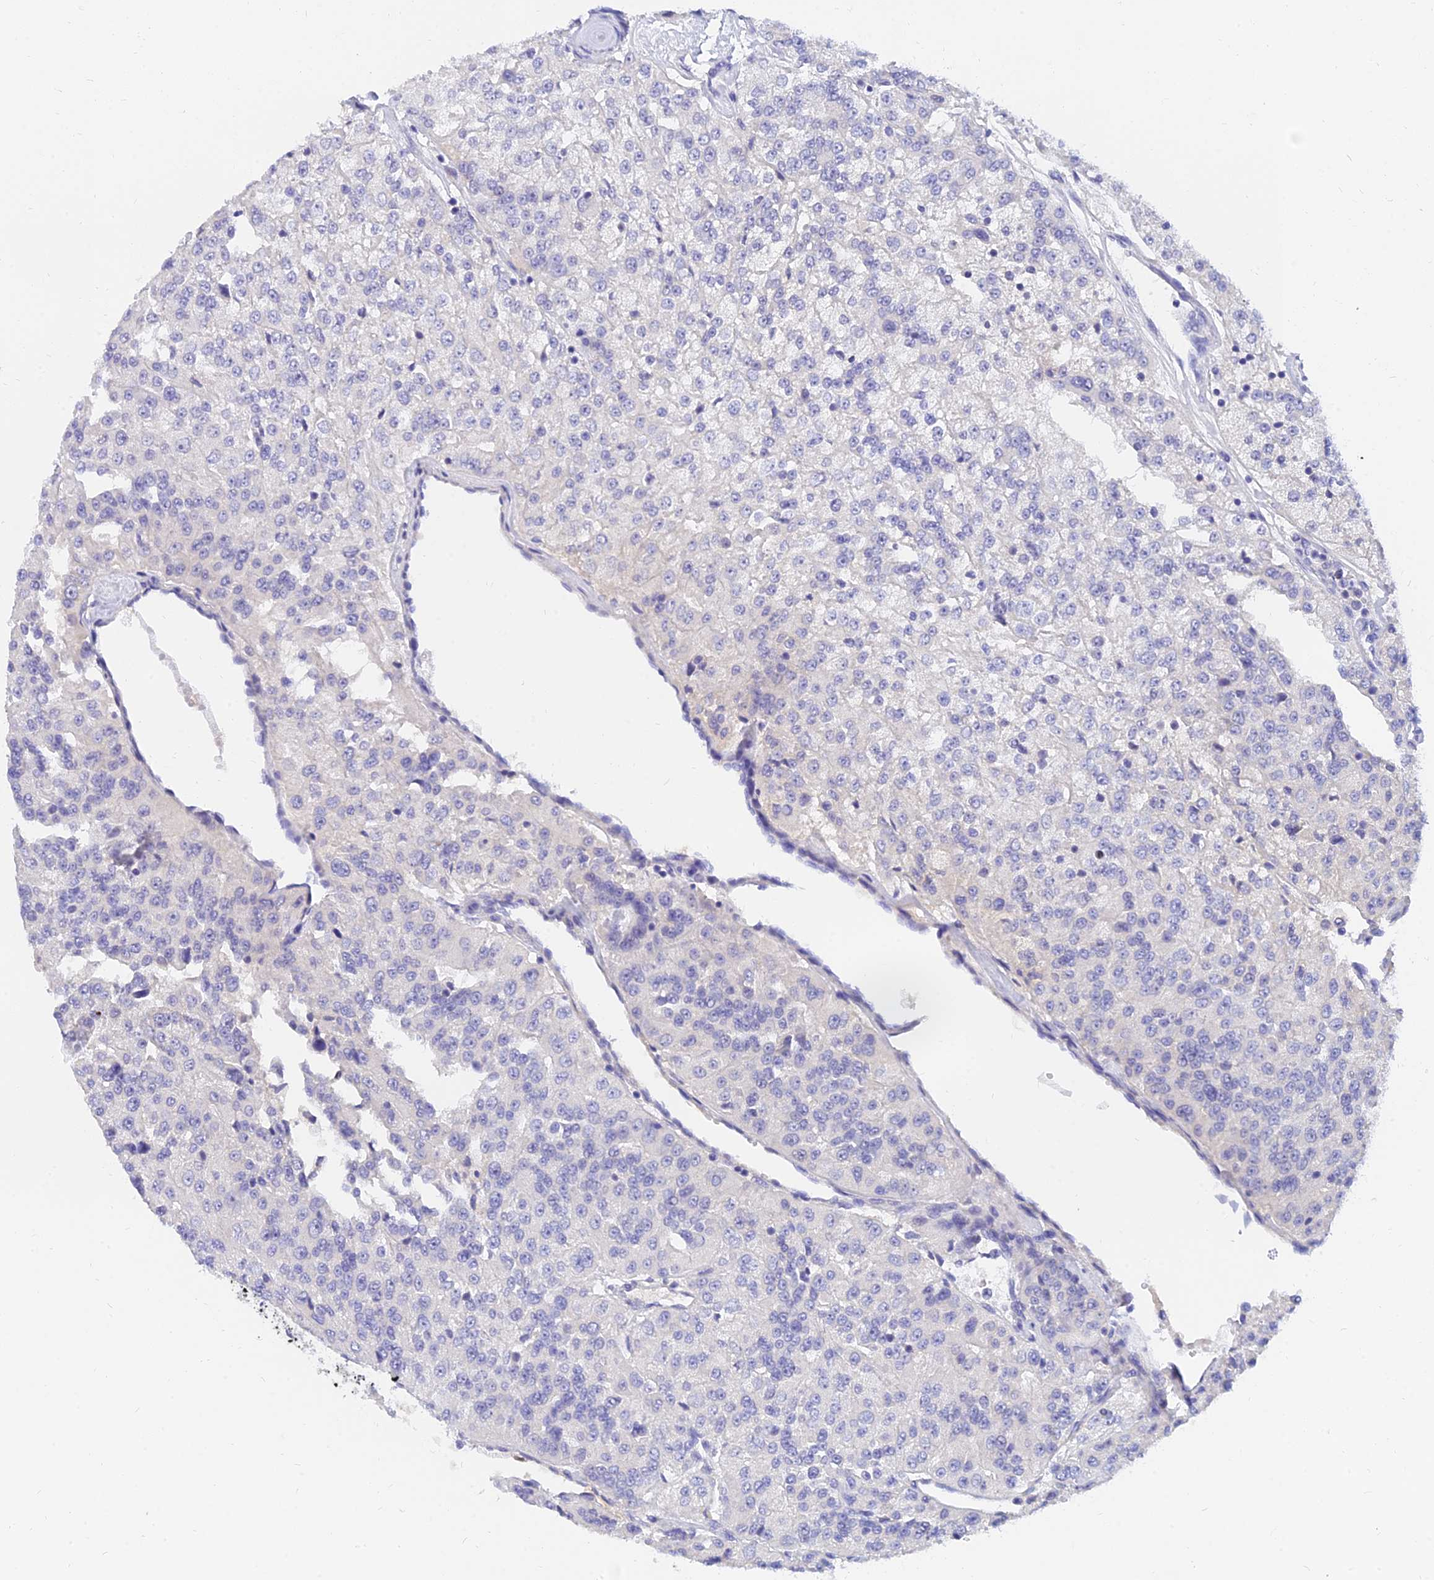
{"staining": {"intensity": "negative", "quantity": "none", "location": "none"}, "tissue": "renal cancer", "cell_type": "Tumor cells", "image_type": "cancer", "snomed": [{"axis": "morphology", "description": "Adenocarcinoma, NOS"}, {"axis": "topography", "description": "Kidney"}], "caption": "IHC micrograph of renal cancer (adenocarcinoma) stained for a protein (brown), which demonstrates no expression in tumor cells.", "gene": "TMEM161B", "patient": {"sex": "female", "age": 63}}